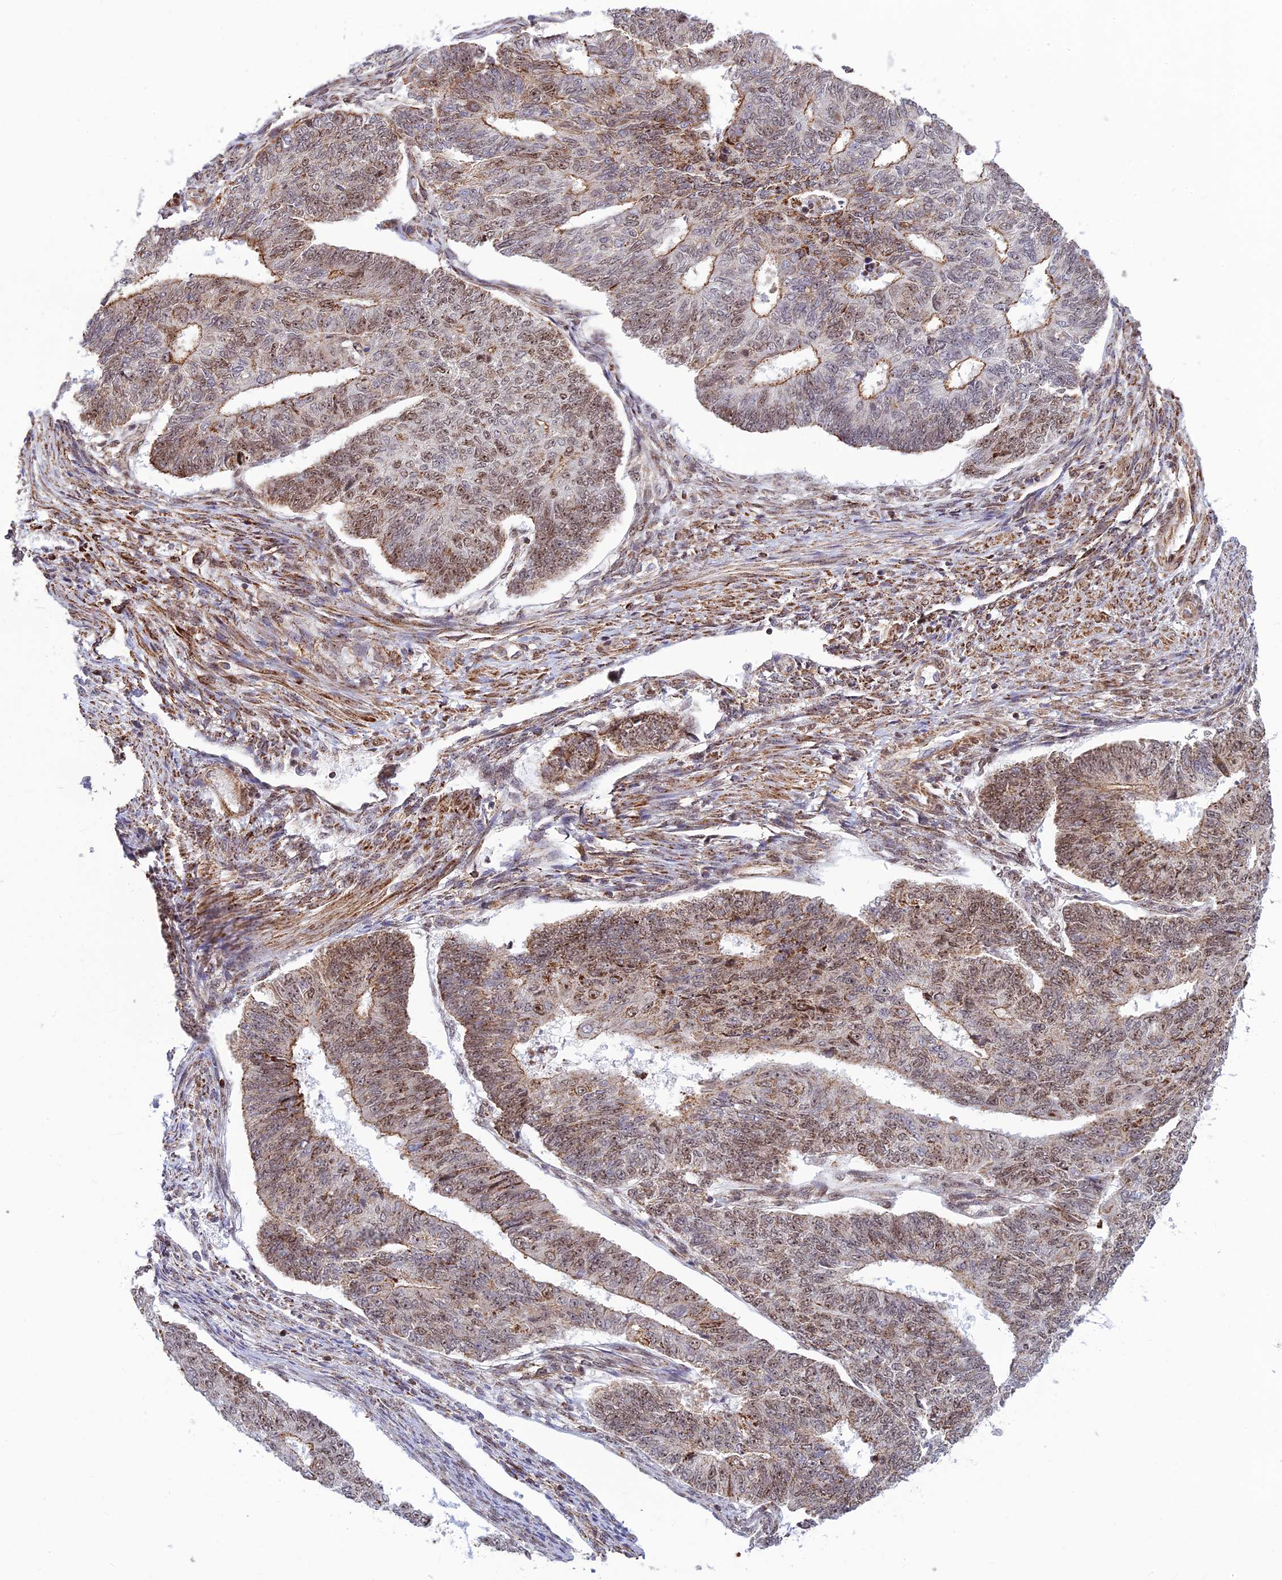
{"staining": {"intensity": "moderate", "quantity": "25%-75%", "location": "cytoplasmic/membranous,nuclear"}, "tissue": "endometrial cancer", "cell_type": "Tumor cells", "image_type": "cancer", "snomed": [{"axis": "morphology", "description": "Adenocarcinoma, NOS"}, {"axis": "topography", "description": "Endometrium"}], "caption": "Adenocarcinoma (endometrial) was stained to show a protein in brown. There is medium levels of moderate cytoplasmic/membranous and nuclear positivity in about 25%-75% of tumor cells. Immunohistochemistry stains the protein of interest in brown and the nuclei are stained blue.", "gene": "POLR1G", "patient": {"sex": "female", "age": 32}}